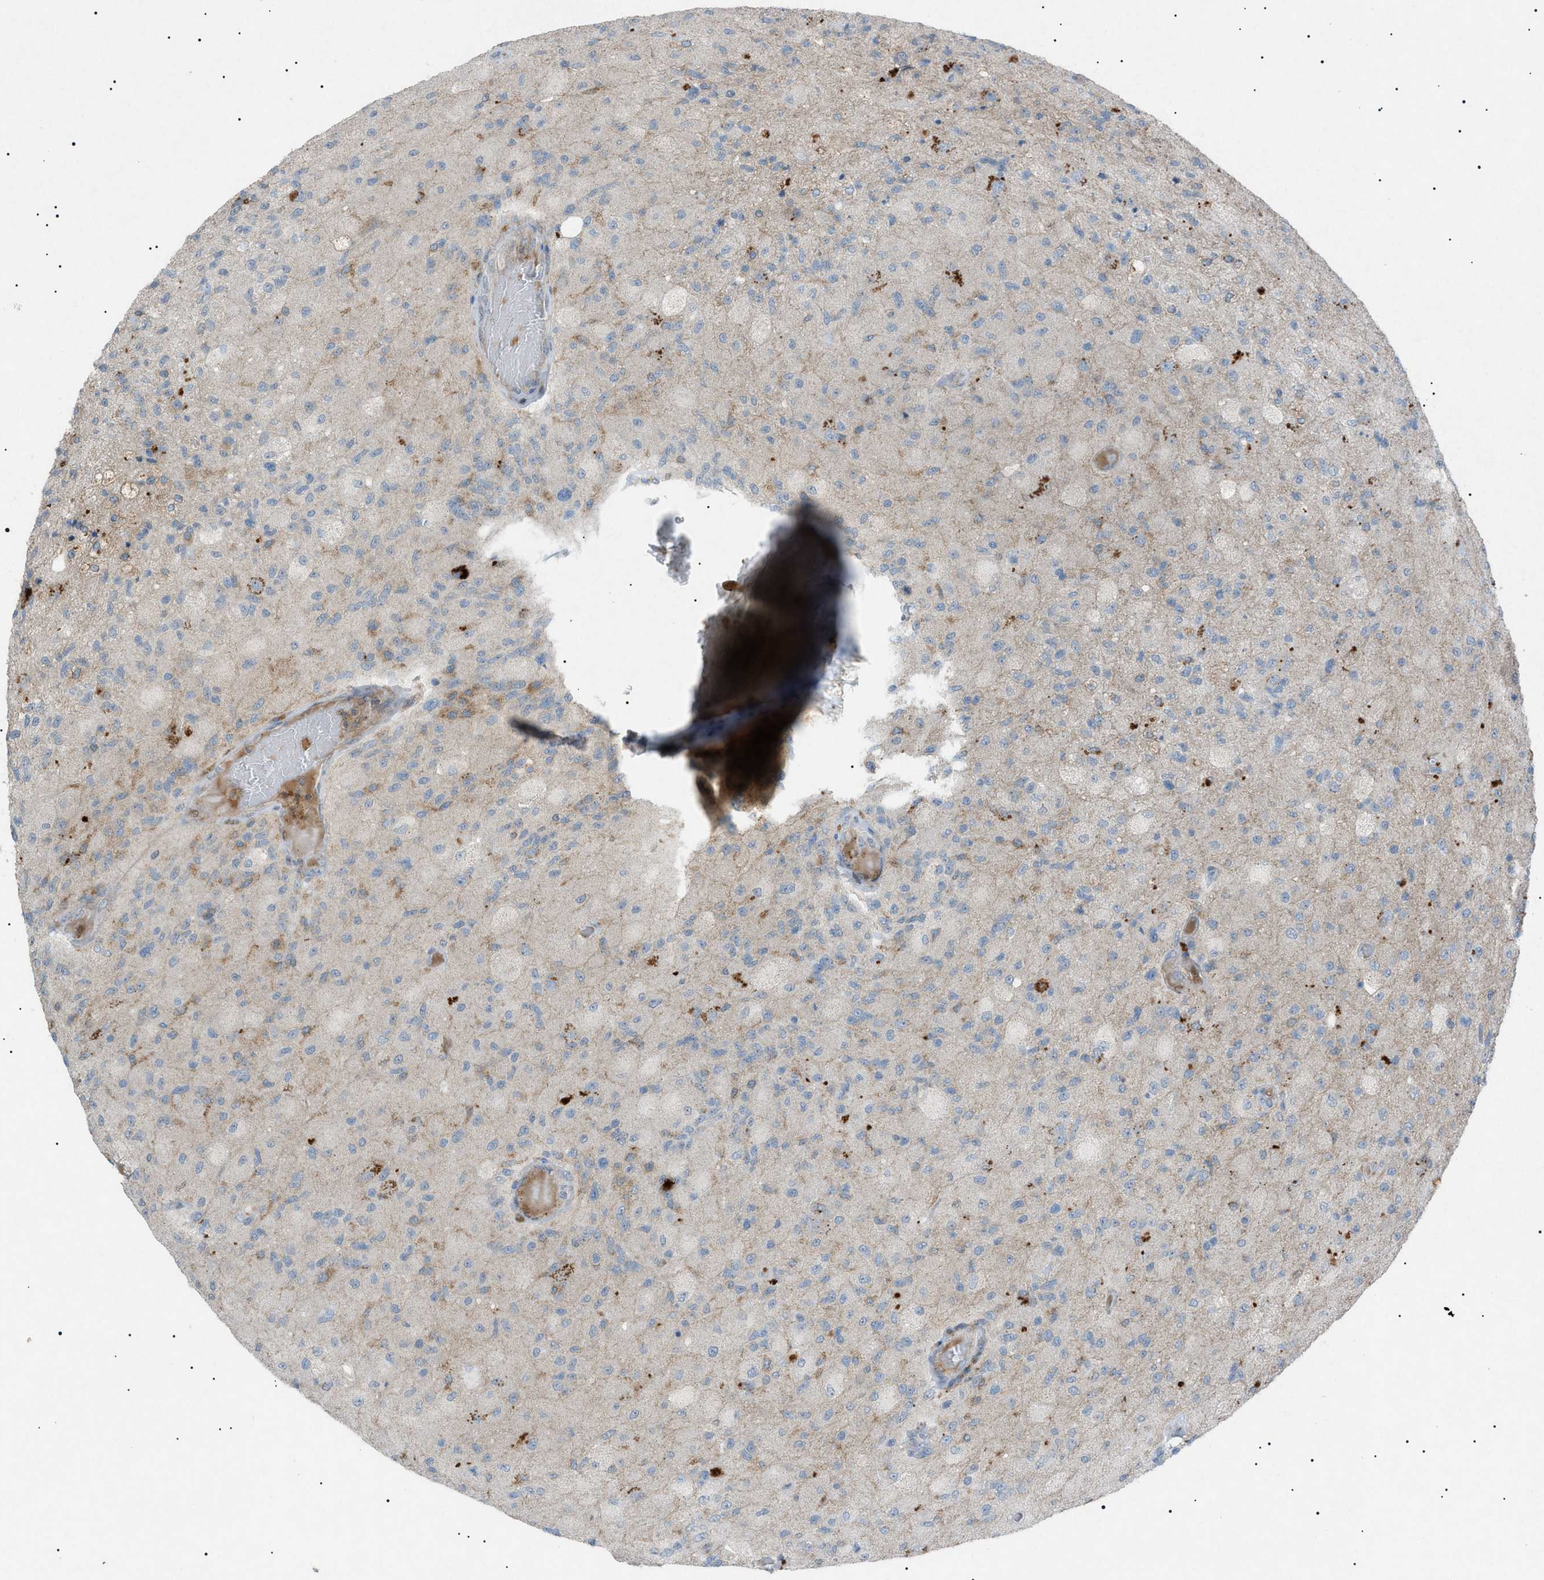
{"staining": {"intensity": "weak", "quantity": "25%-75%", "location": "cytoplasmic/membranous"}, "tissue": "glioma", "cell_type": "Tumor cells", "image_type": "cancer", "snomed": [{"axis": "morphology", "description": "Normal tissue, NOS"}, {"axis": "morphology", "description": "Glioma, malignant, High grade"}, {"axis": "topography", "description": "Cerebral cortex"}], "caption": "A high-resolution histopathology image shows immunohistochemistry staining of malignant glioma (high-grade), which exhibits weak cytoplasmic/membranous expression in about 25%-75% of tumor cells.", "gene": "BTK", "patient": {"sex": "male", "age": 77}}